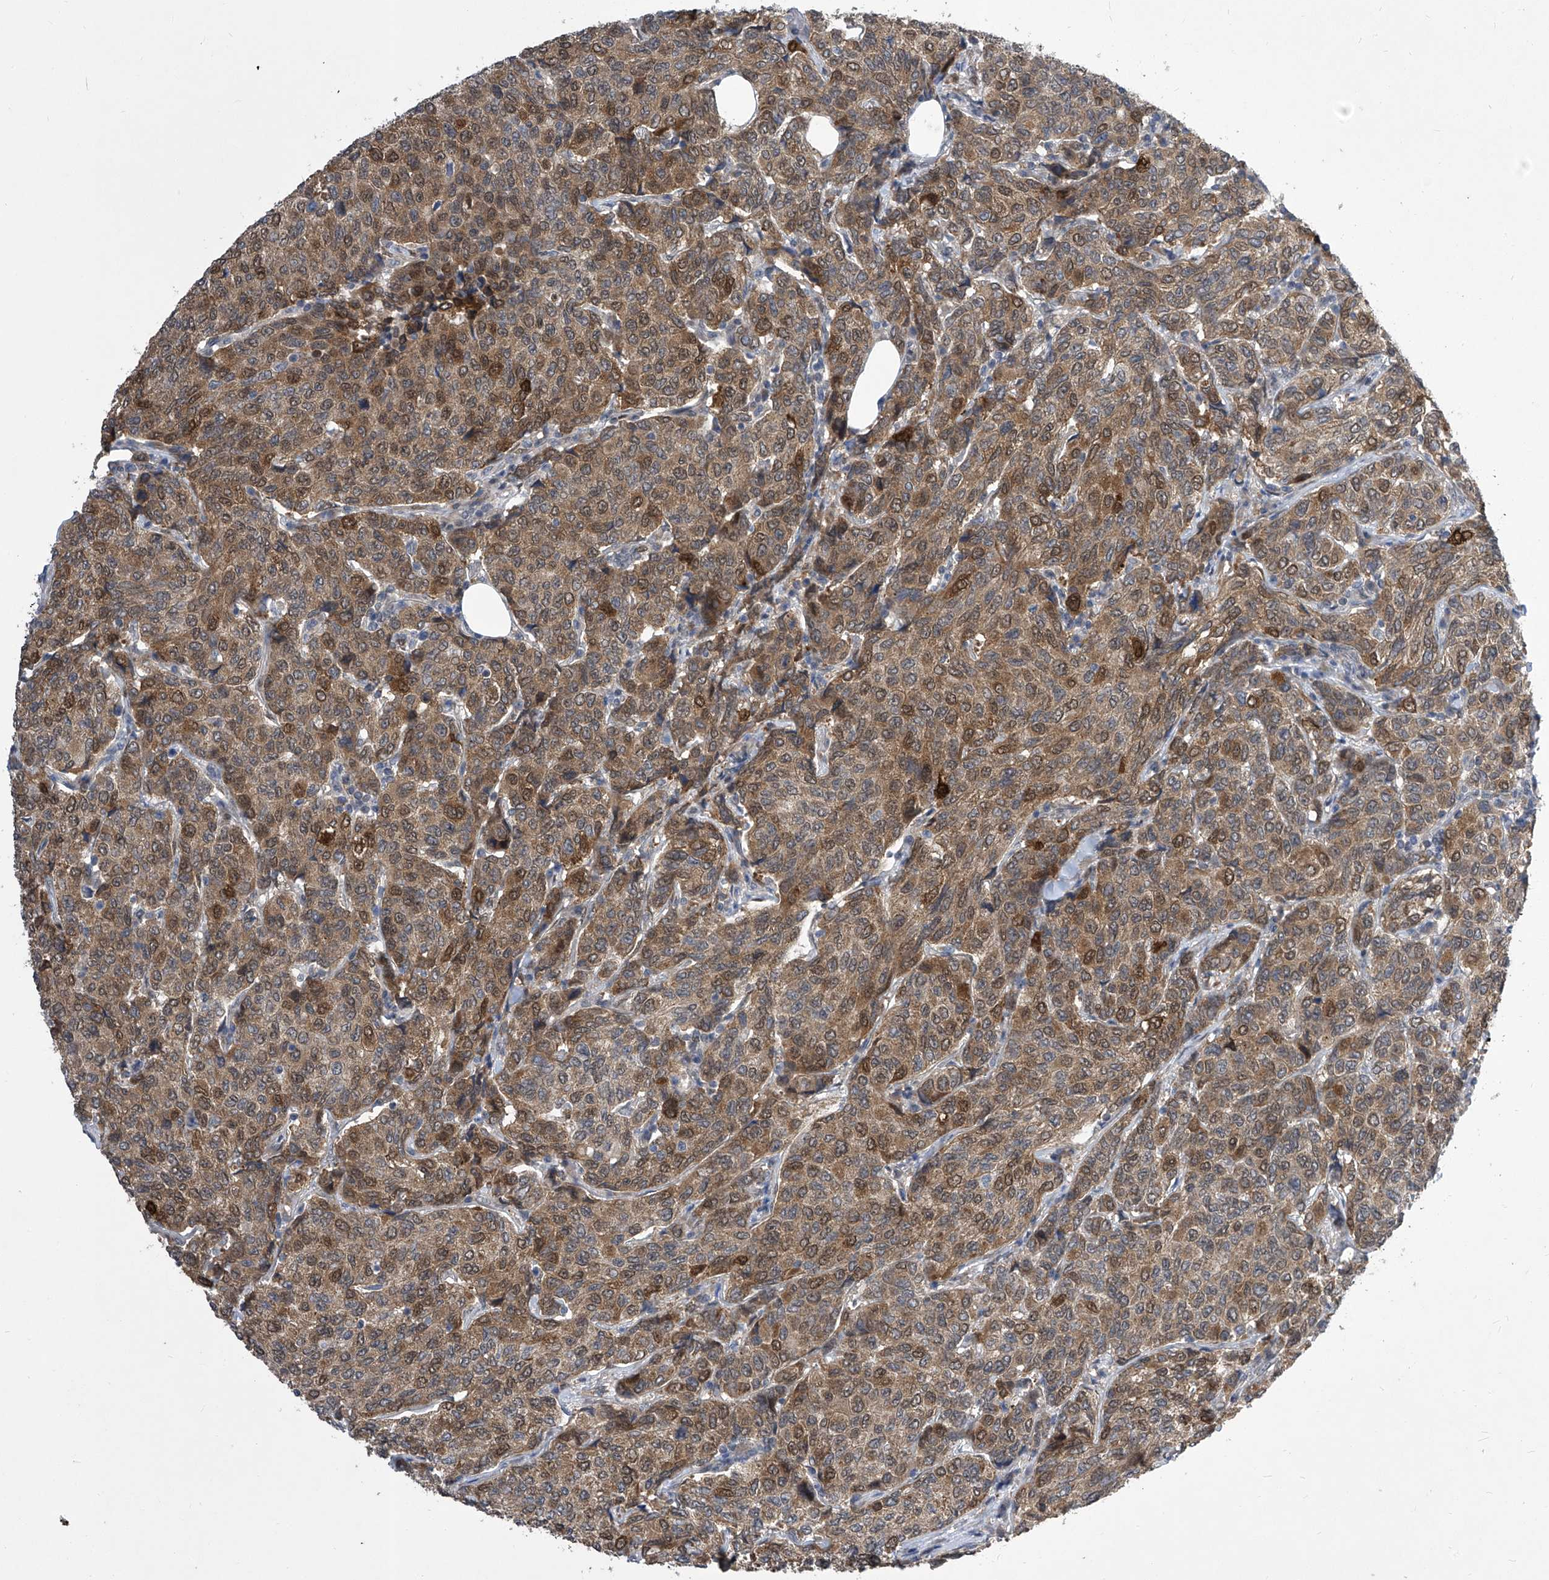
{"staining": {"intensity": "moderate", "quantity": ">75%", "location": "cytoplasmic/membranous,nuclear"}, "tissue": "breast cancer", "cell_type": "Tumor cells", "image_type": "cancer", "snomed": [{"axis": "morphology", "description": "Duct carcinoma"}, {"axis": "topography", "description": "Breast"}], "caption": "The micrograph displays staining of breast infiltrating ductal carcinoma, revealing moderate cytoplasmic/membranous and nuclear protein positivity (brown color) within tumor cells.", "gene": "CETN2", "patient": {"sex": "female", "age": 55}}